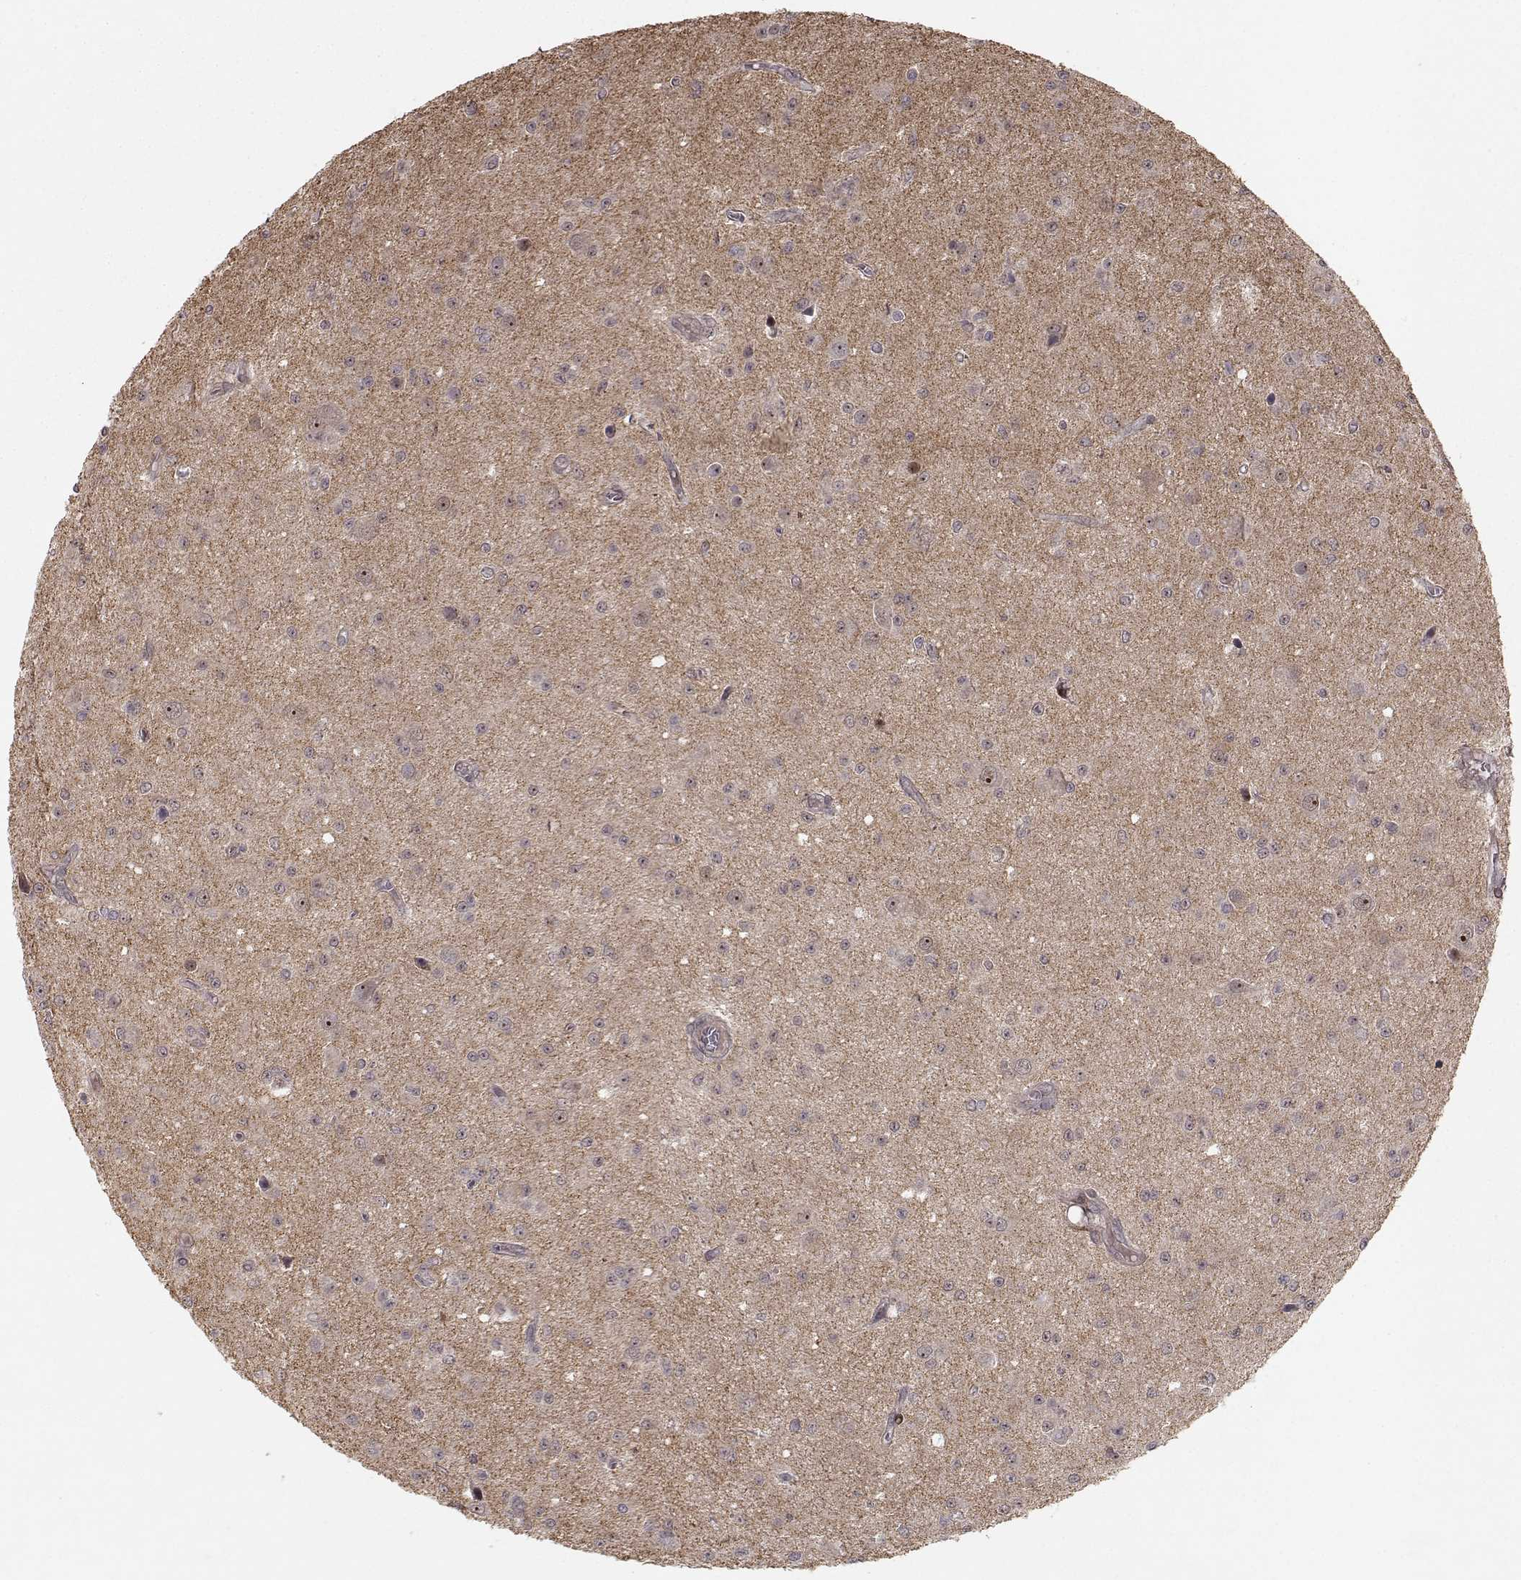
{"staining": {"intensity": "negative", "quantity": "none", "location": "none"}, "tissue": "glioma", "cell_type": "Tumor cells", "image_type": "cancer", "snomed": [{"axis": "morphology", "description": "Glioma, malignant, Low grade"}, {"axis": "topography", "description": "Brain"}], "caption": "Malignant glioma (low-grade) stained for a protein using immunohistochemistry demonstrates no expression tumor cells.", "gene": "APC", "patient": {"sex": "female", "age": 45}}